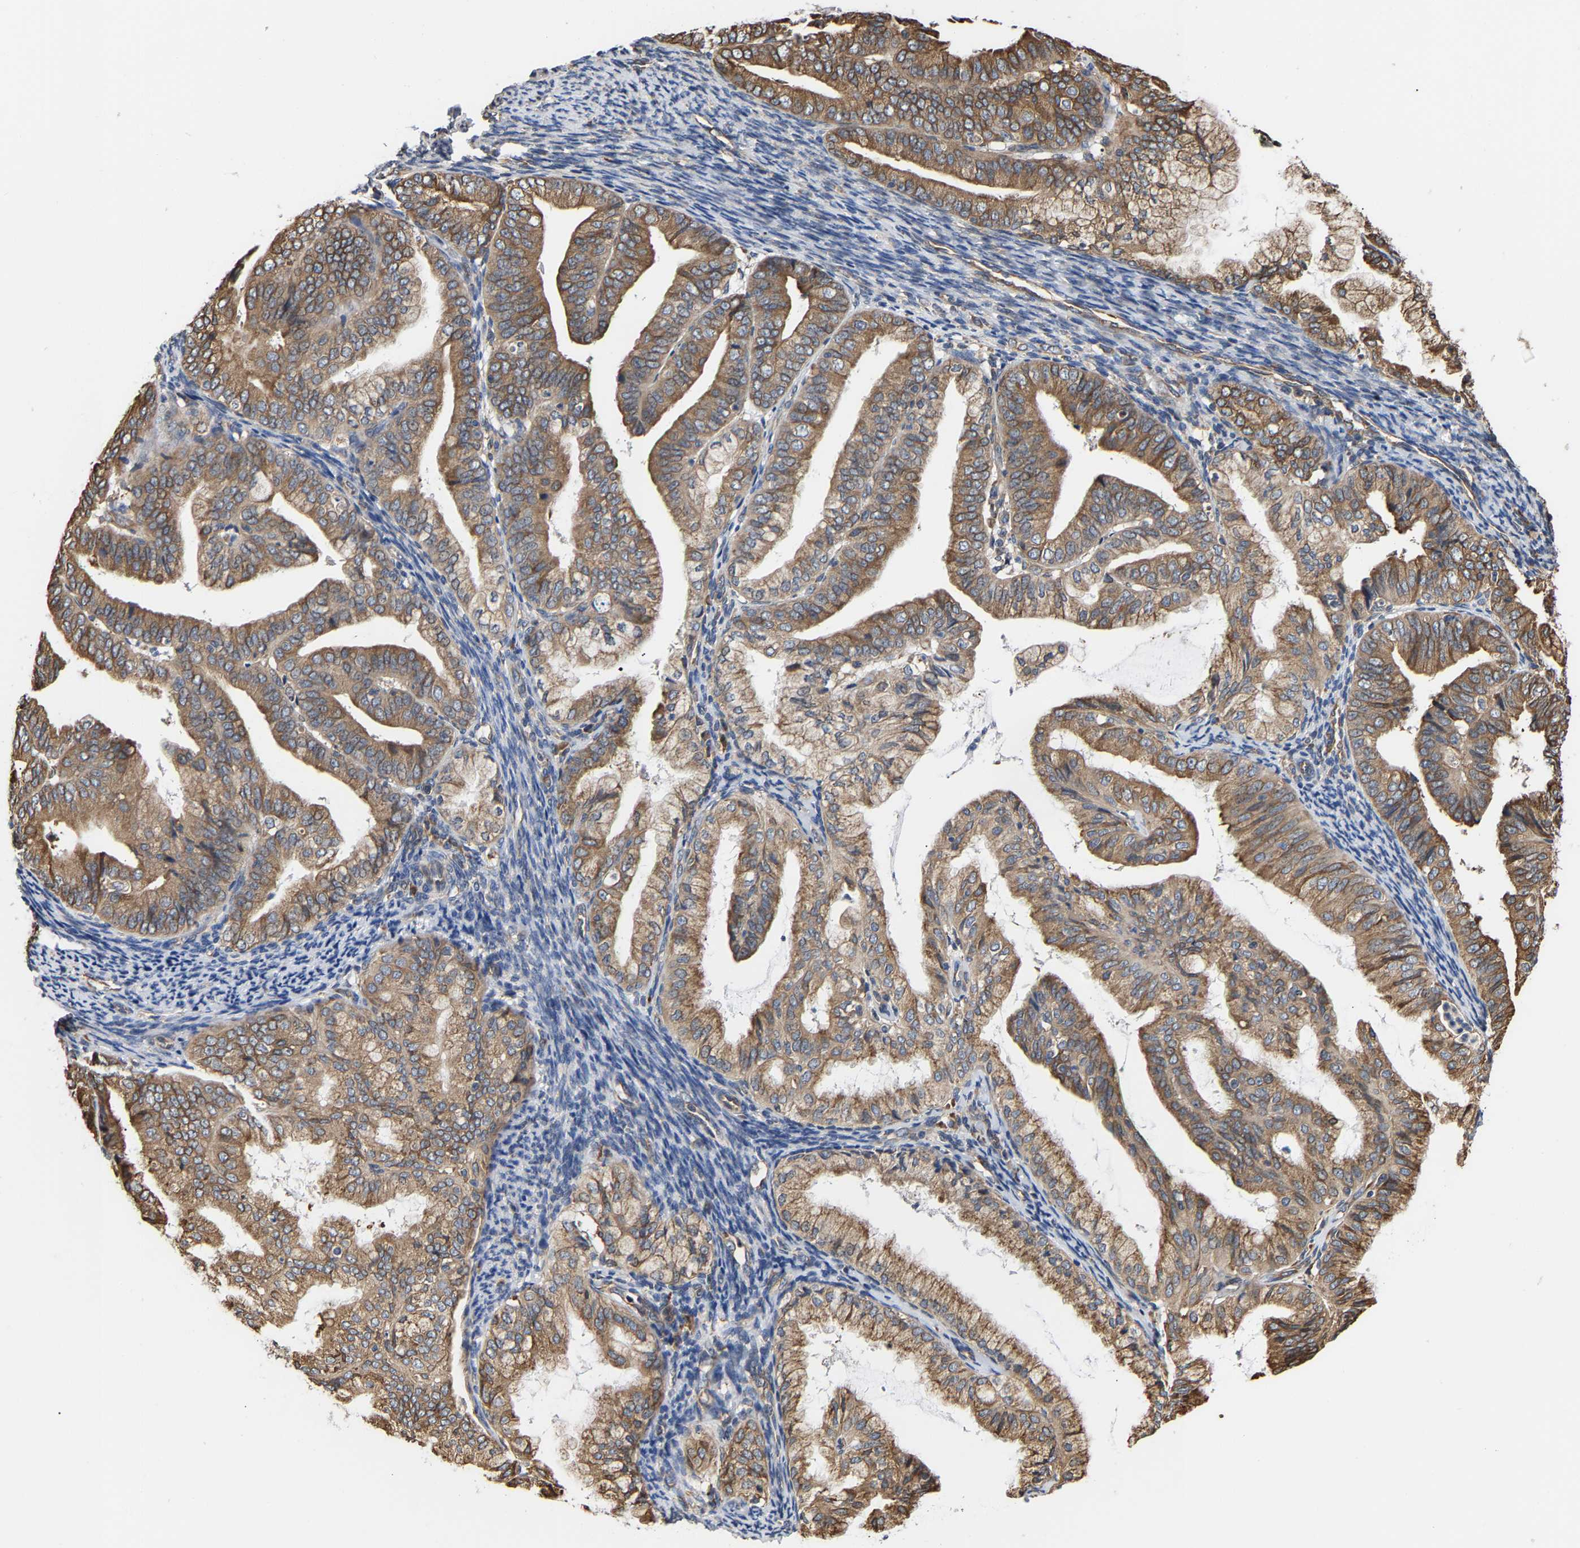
{"staining": {"intensity": "moderate", "quantity": ">75%", "location": "cytoplasmic/membranous"}, "tissue": "endometrial cancer", "cell_type": "Tumor cells", "image_type": "cancer", "snomed": [{"axis": "morphology", "description": "Adenocarcinoma, NOS"}, {"axis": "topography", "description": "Endometrium"}], "caption": "Immunohistochemistry image of neoplastic tissue: human endometrial cancer (adenocarcinoma) stained using immunohistochemistry (IHC) displays medium levels of moderate protein expression localized specifically in the cytoplasmic/membranous of tumor cells, appearing as a cytoplasmic/membranous brown color.", "gene": "ARAP1", "patient": {"sex": "female", "age": 63}}